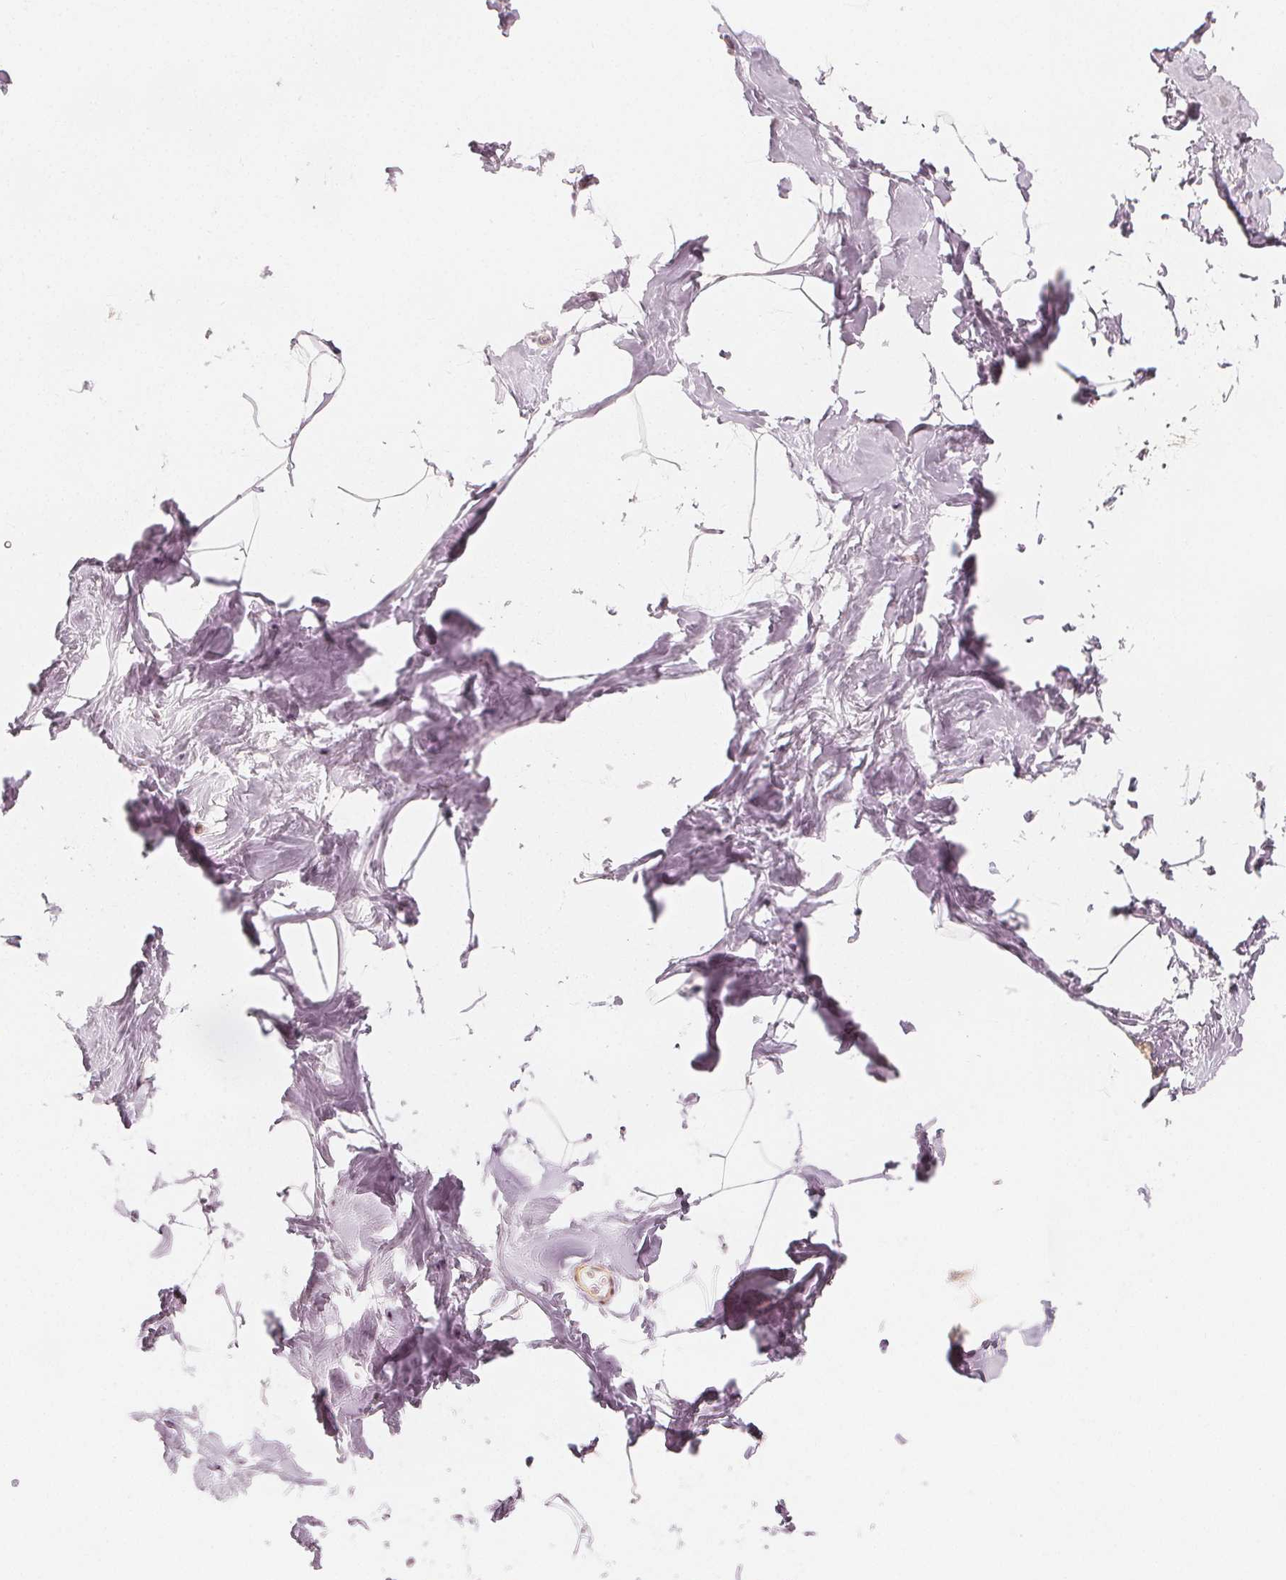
{"staining": {"intensity": "negative", "quantity": "none", "location": "none"}, "tissue": "breast", "cell_type": "Adipocytes", "image_type": "normal", "snomed": [{"axis": "morphology", "description": "Normal tissue, NOS"}, {"axis": "topography", "description": "Breast"}], "caption": "The histopathology image exhibits no staining of adipocytes in normal breast.", "gene": "ARHGAP26", "patient": {"sex": "female", "age": 32}}